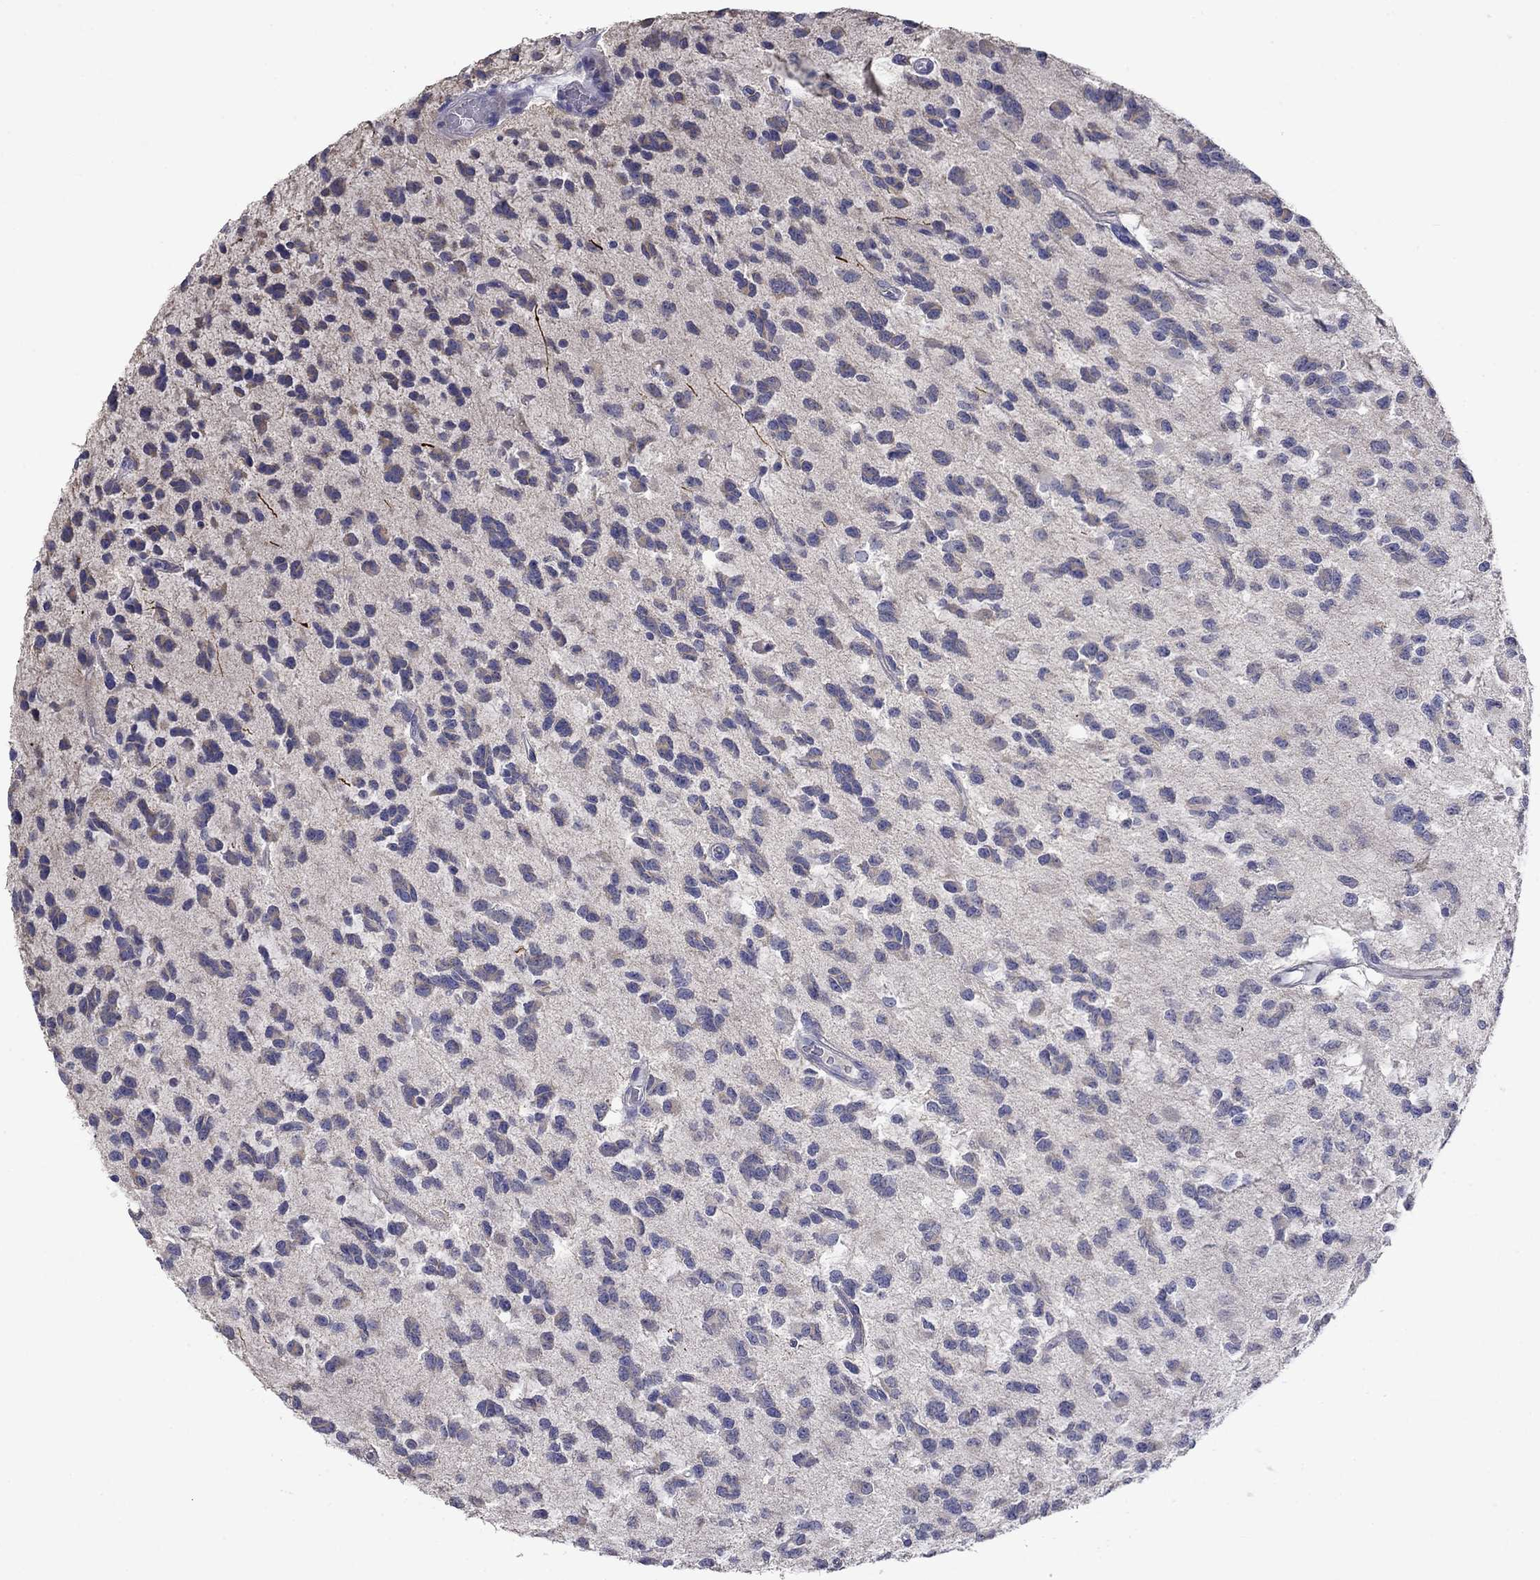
{"staining": {"intensity": "negative", "quantity": "none", "location": "none"}, "tissue": "glioma", "cell_type": "Tumor cells", "image_type": "cancer", "snomed": [{"axis": "morphology", "description": "Glioma, malignant, Low grade"}, {"axis": "topography", "description": "Brain"}], "caption": "The immunohistochemistry (IHC) micrograph has no significant expression in tumor cells of low-grade glioma (malignant) tissue.", "gene": "CNDP1", "patient": {"sex": "female", "age": 45}}